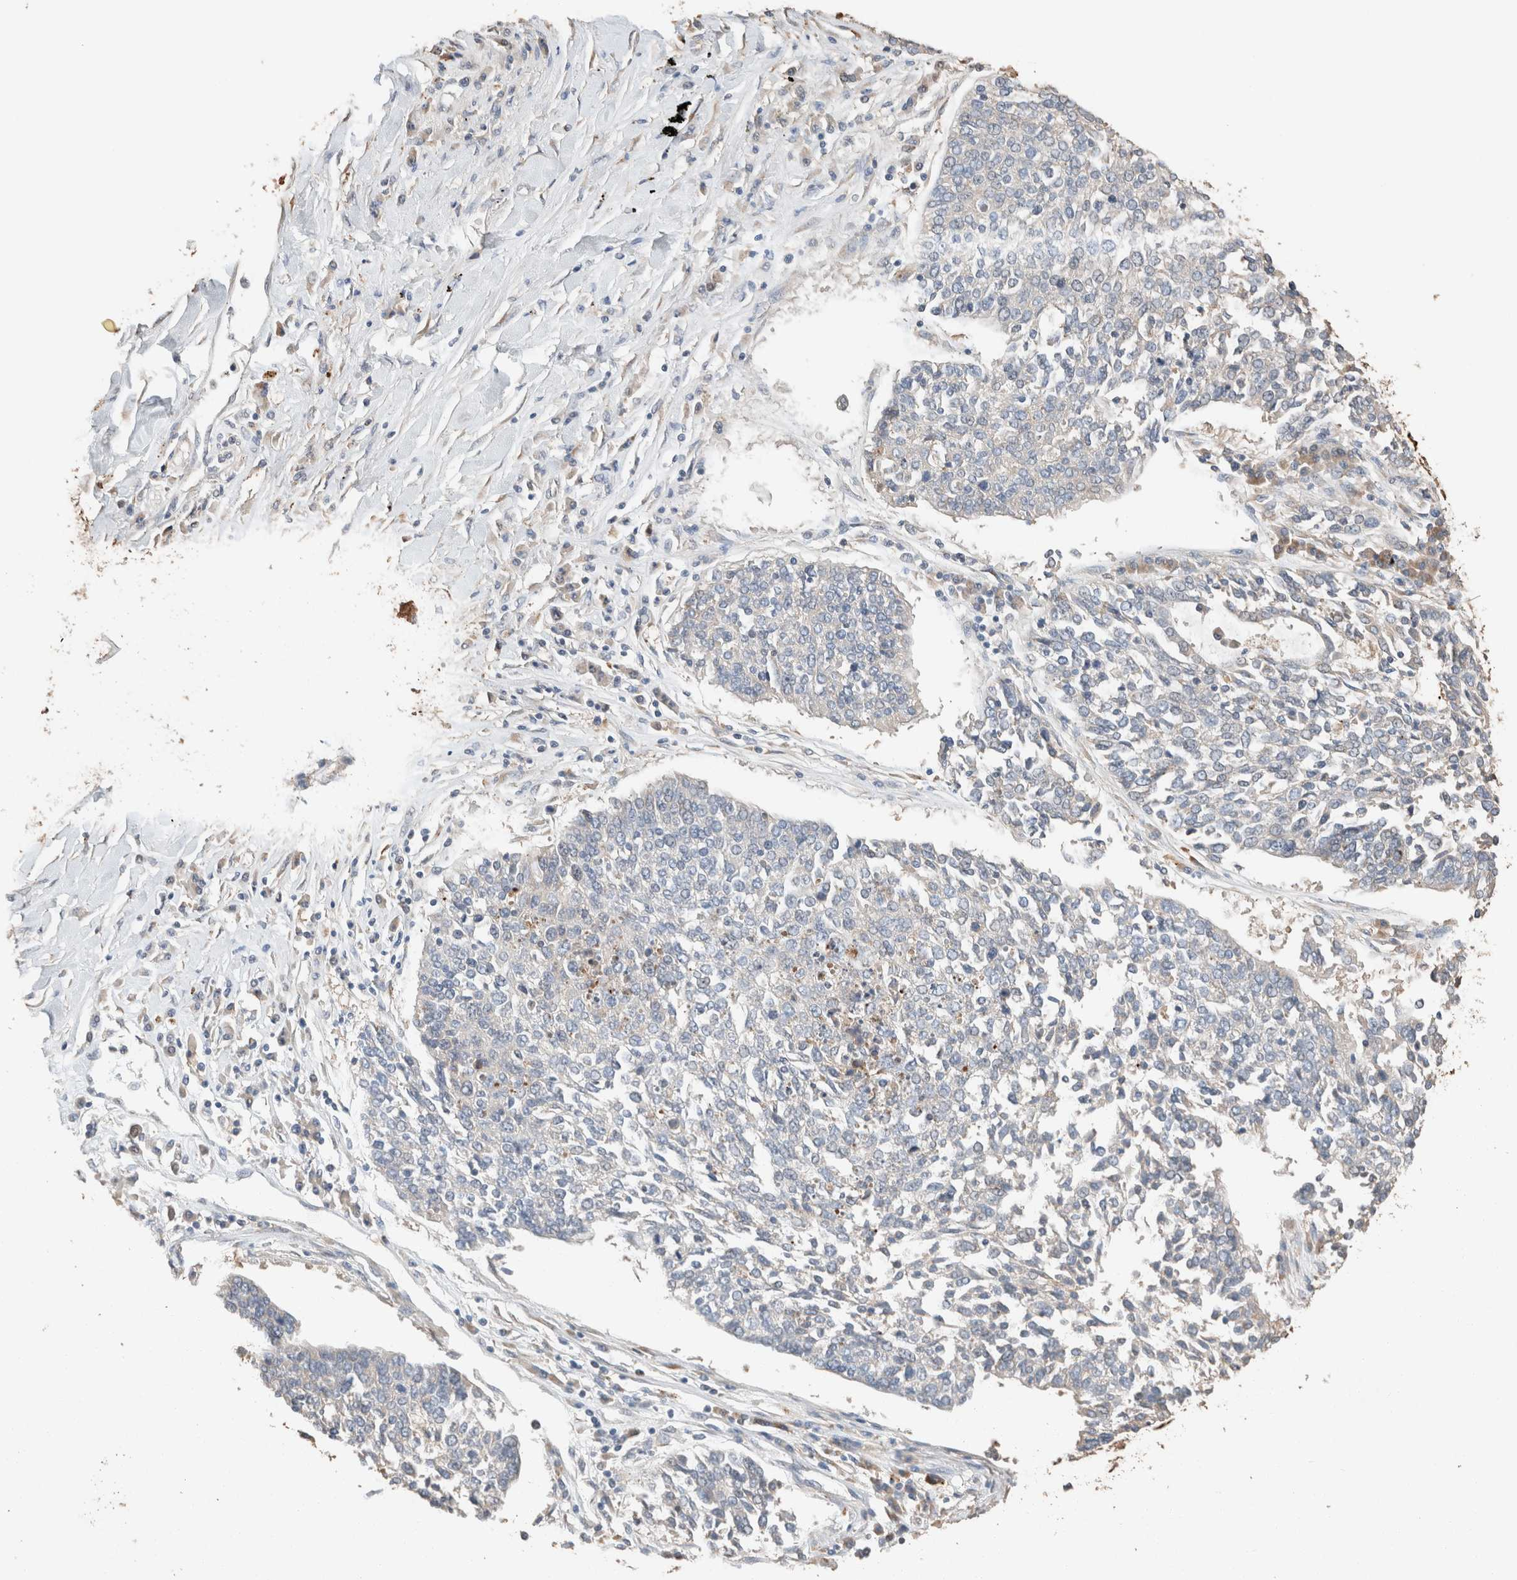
{"staining": {"intensity": "negative", "quantity": "none", "location": "none"}, "tissue": "lung cancer", "cell_type": "Tumor cells", "image_type": "cancer", "snomed": [{"axis": "morphology", "description": "Normal tissue, NOS"}, {"axis": "morphology", "description": "Squamous cell carcinoma, NOS"}, {"axis": "topography", "description": "Cartilage tissue"}, {"axis": "topography", "description": "Bronchus"}, {"axis": "topography", "description": "Lung"}, {"axis": "topography", "description": "Peripheral nerve tissue"}], "caption": "DAB immunohistochemical staining of lung cancer shows no significant positivity in tumor cells.", "gene": "TUBD1", "patient": {"sex": "female", "age": 49}}